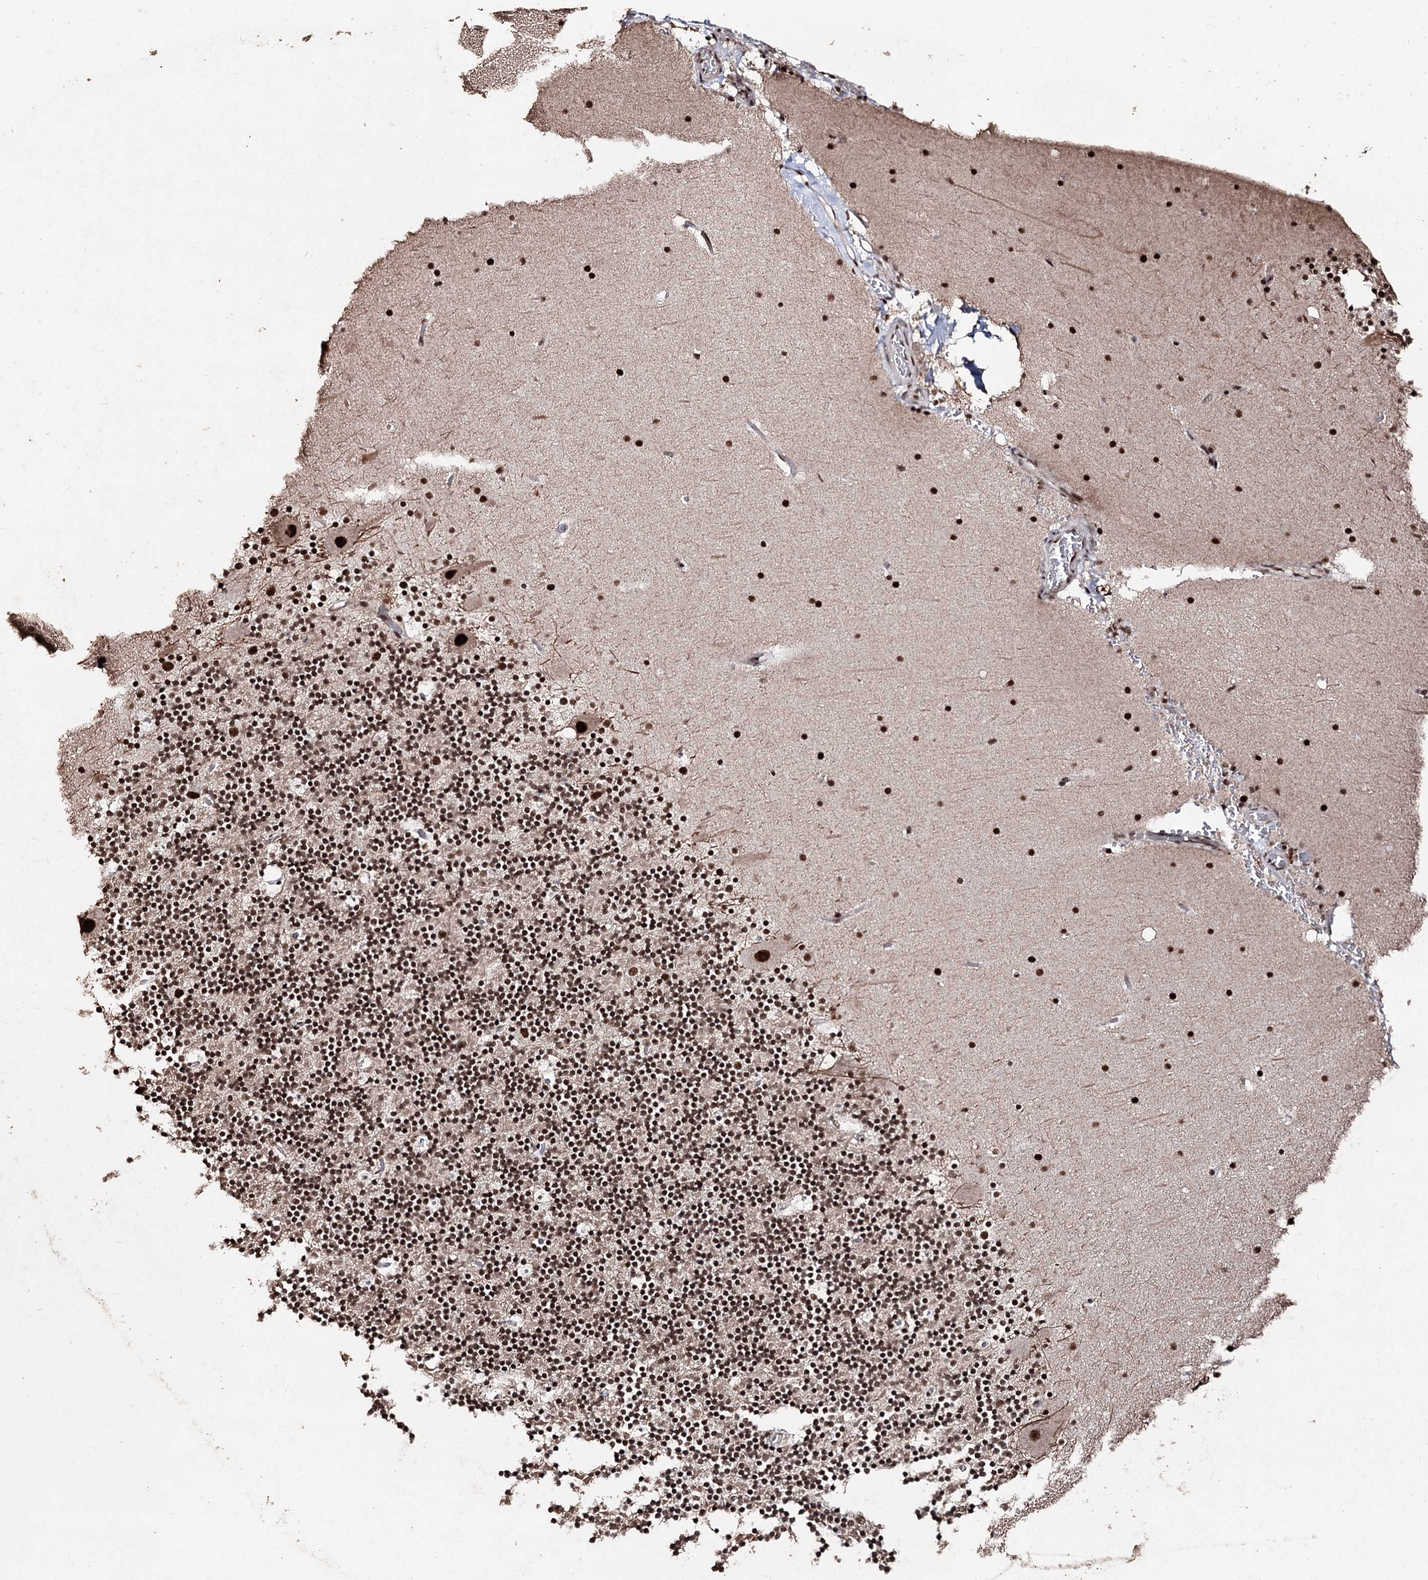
{"staining": {"intensity": "moderate", "quantity": ">75%", "location": "nuclear"}, "tissue": "cerebellum", "cell_type": "Cells in granular layer", "image_type": "normal", "snomed": [{"axis": "morphology", "description": "Normal tissue, NOS"}, {"axis": "topography", "description": "Cerebellum"}], "caption": "Protein analysis of normal cerebellum reveals moderate nuclear expression in approximately >75% of cells in granular layer.", "gene": "U2SURP", "patient": {"sex": "male", "age": 57}}